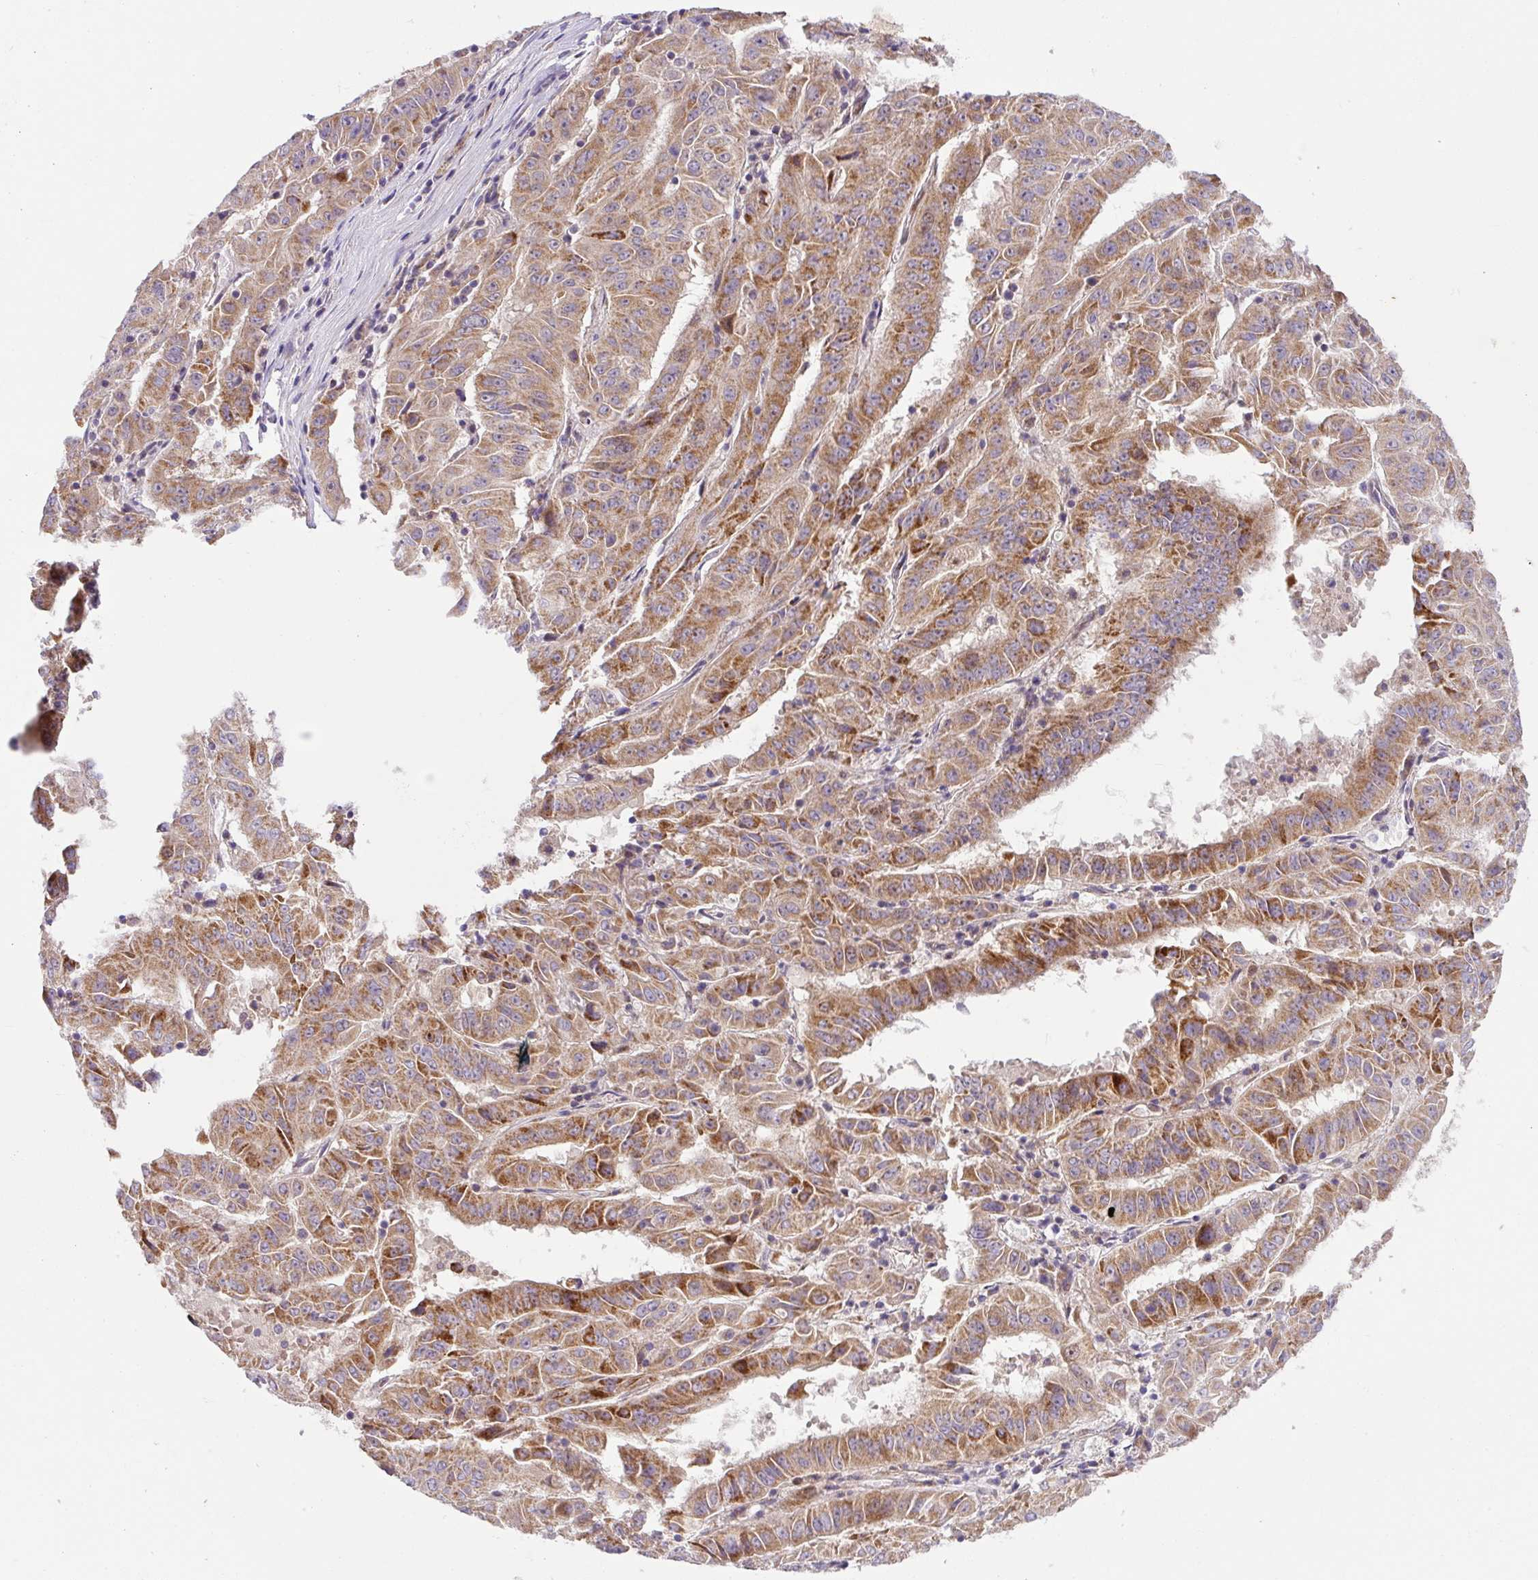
{"staining": {"intensity": "moderate", "quantity": ">75%", "location": "cytoplasmic/membranous"}, "tissue": "pancreatic cancer", "cell_type": "Tumor cells", "image_type": "cancer", "snomed": [{"axis": "morphology", "description": "Adenocarcinoma, NOS"}, {"axis": "topography", "description": "Pancreas"}], "caption": "Adenocarcinoma (pancreatic) stained with DAB (3,3'-diaminobenzidine) immunohistochemistry displays medium levels of moderate cytoplasmic/membranous staining in about >75% of tumor cells.", "gene": "SARS2", "patient": {"sex": "male", "age": 63}}